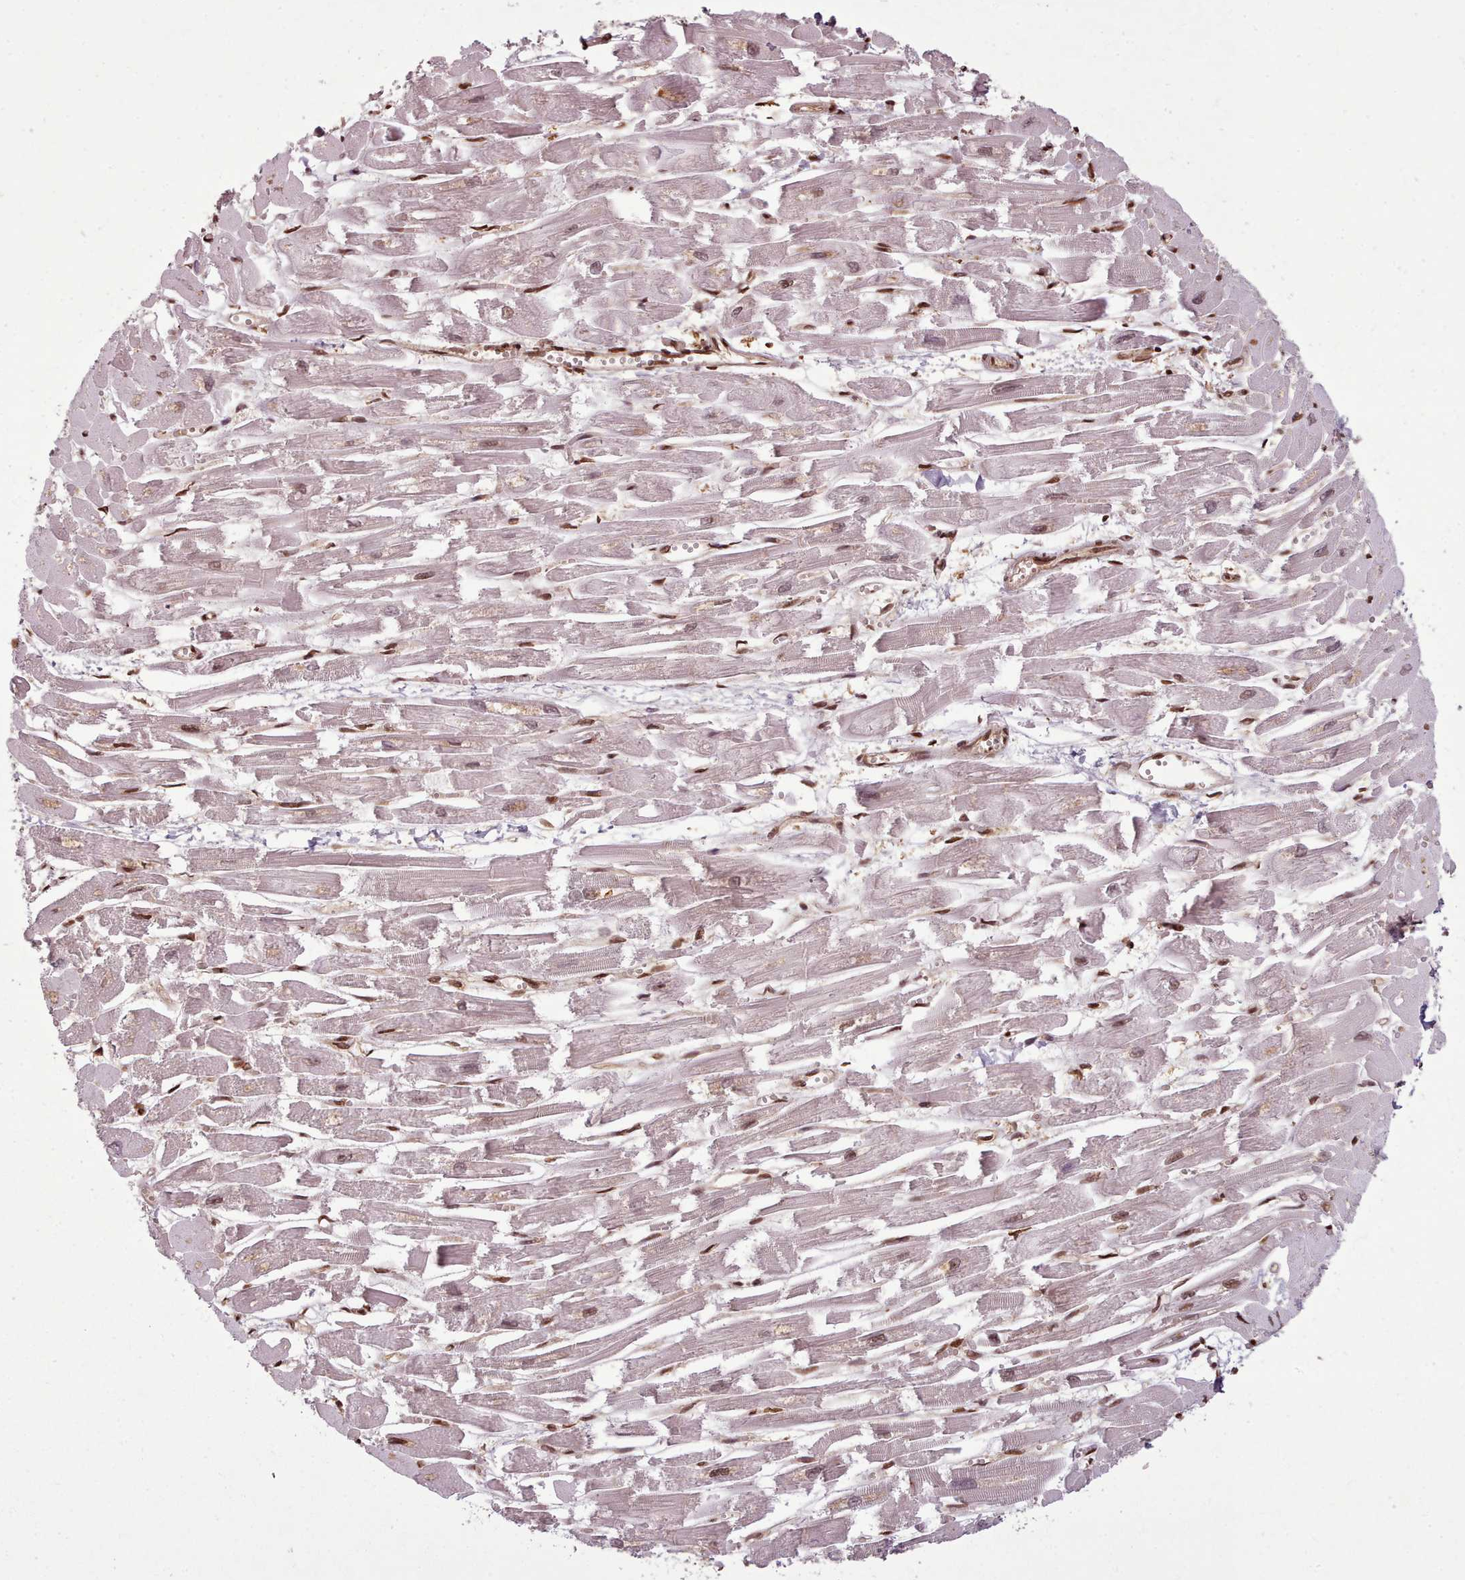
{"staining": {"intensity": "moderate", "quantity": "<25%", "location": "nuclear"}, "tissue": "heart muscle", "cell_type": "Cardiomyocytes", "image_type": "normal", "snomed": [{"axis": "morphology", "description": "Normal tissue, NOS"}, {"axis": "topography", "description": "Heart"}], "caption": "The immunohistochemical stain shows moderate nuclear staining in cardiomyocytes of benign heart muscle. (DAB = brown stain, brightfield microscopy at high magnification).", "gene": "RPS27A", "patient": {"sex": "male", "age": 54}}